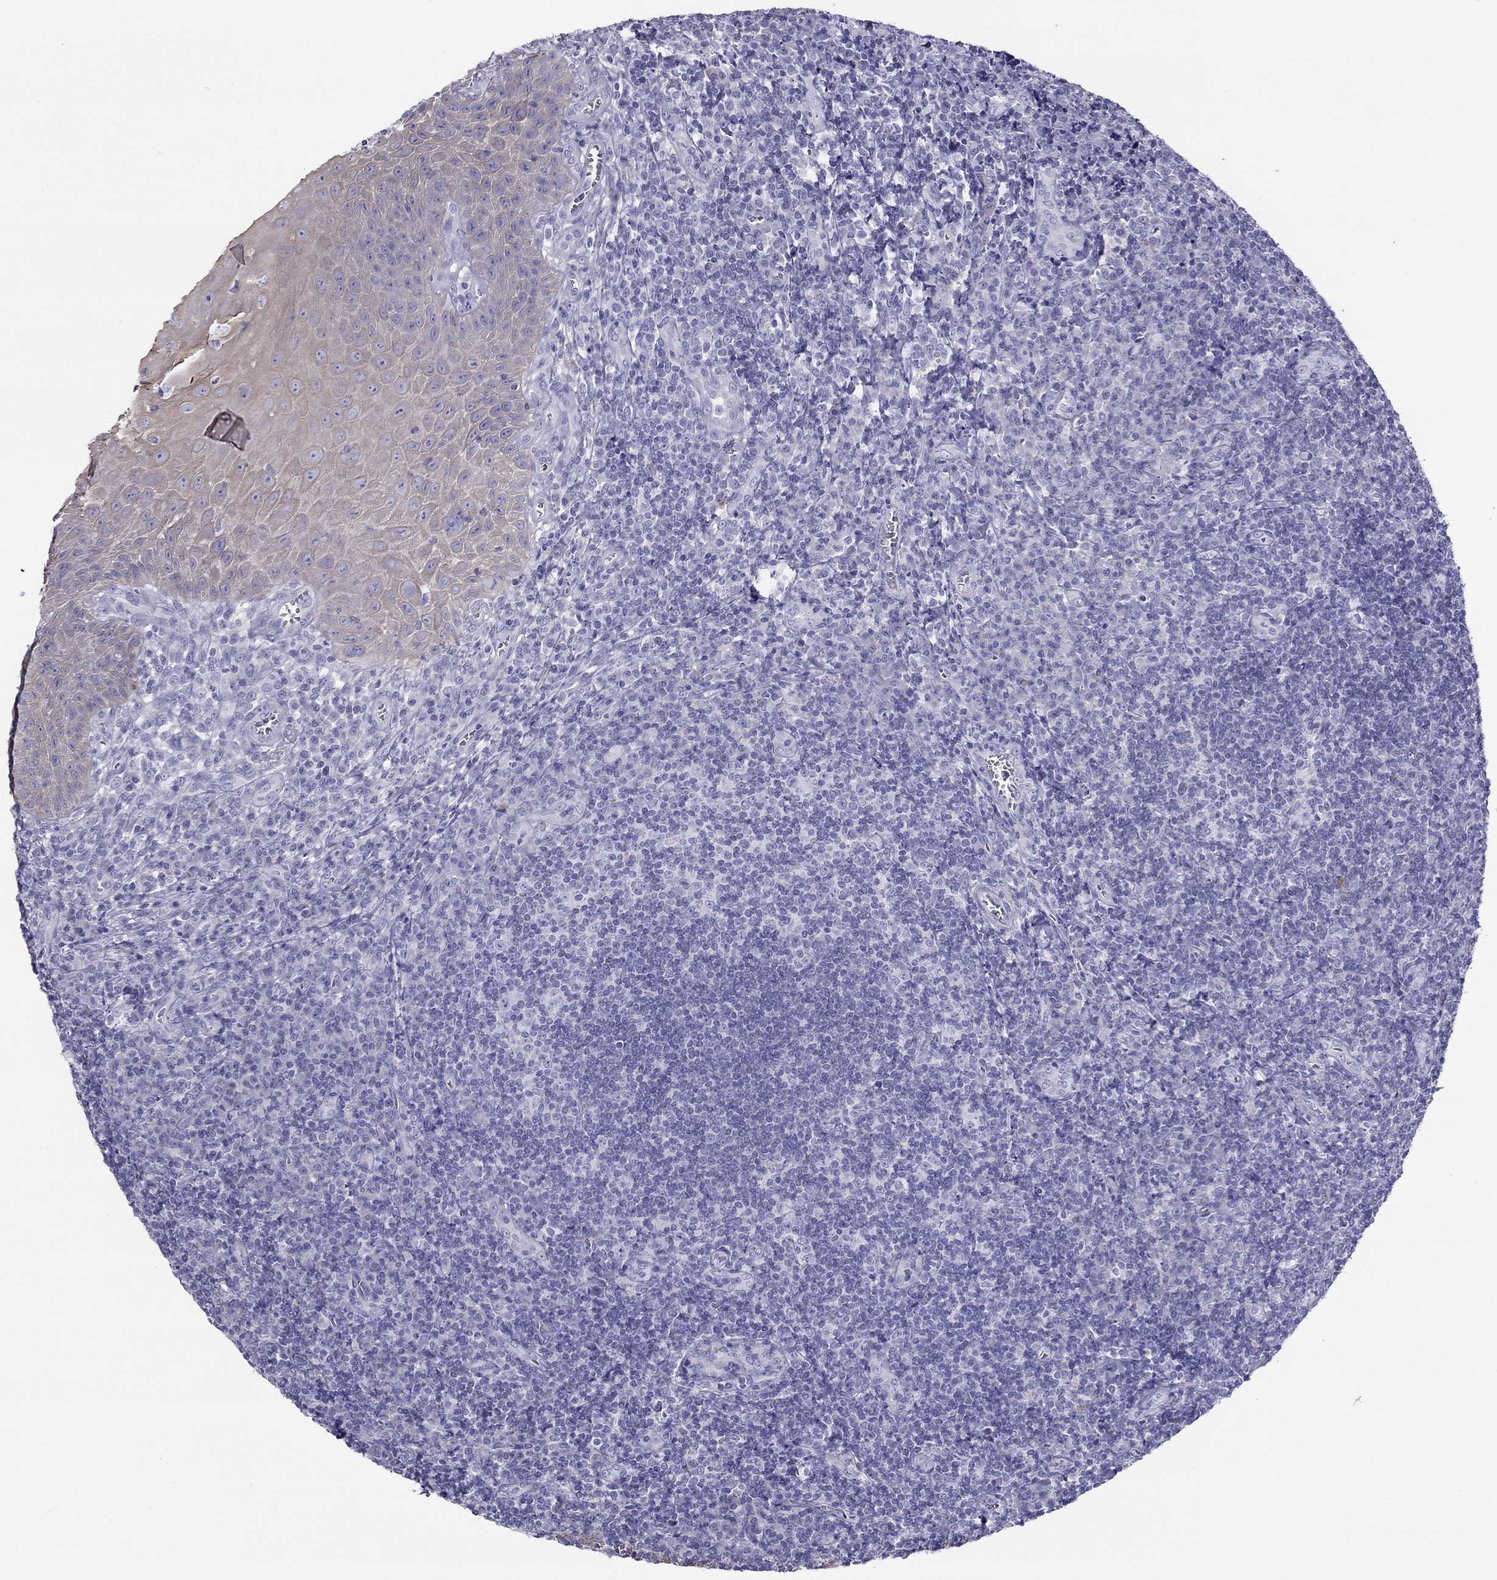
{"staining": {"intensity": "negative", "quantity": "none", "location": "none"}, "tissue": "tonsil", "cell_type": "Germinal center cells", "image_type": "normal", "snomed": [{"axis": "morphology", "description": "Normal tissue, NOS"}, {"axis": "topography", "description": "Tonsil"}], "caption": "Immunohistochemical staining of unremarkable human tonsil exhibits no significant expression in germinal center cells.", "gene": "MAEL", "patient": {"sex": "male", "age": 33}}